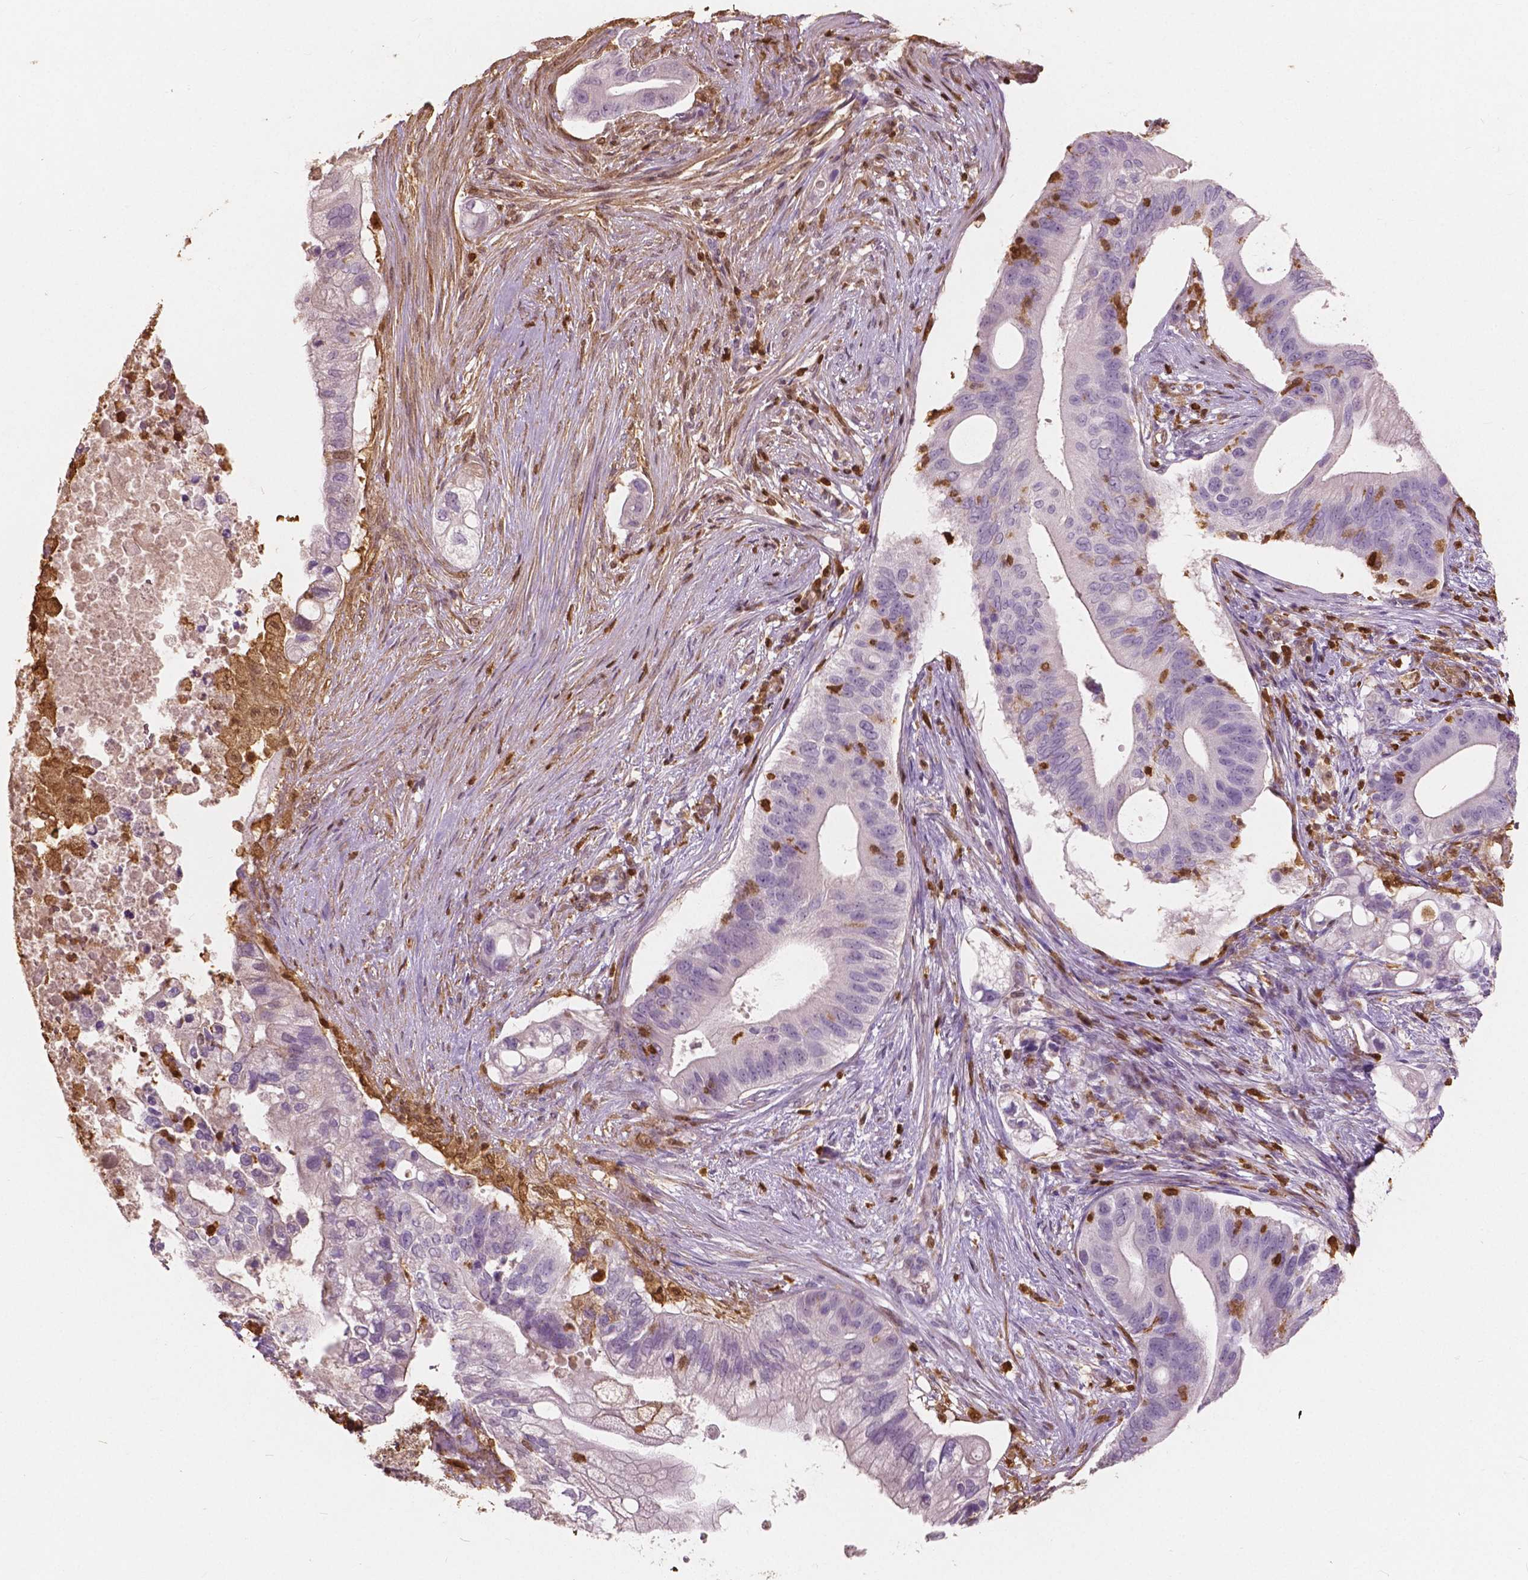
{"staining": {"intensity": "negative", "quantity": "none", "location": "none"}, "tissue": "pancreatic cancer", "cell_type": "Tumor cells", "image_type": "cancer", "snomed": [{"axis": "morphology", "description": "Adenocarcinoma, NOS"}, {"axis": "topography", "description": "Pancreas"}], "caption": "IHC histopathology image of human pancreatic cancer stained for a protein (brown), which exhibits no expression in tumor cells.", "gene": "S100A4", "patient": {"sex": "female", "age": 72}}